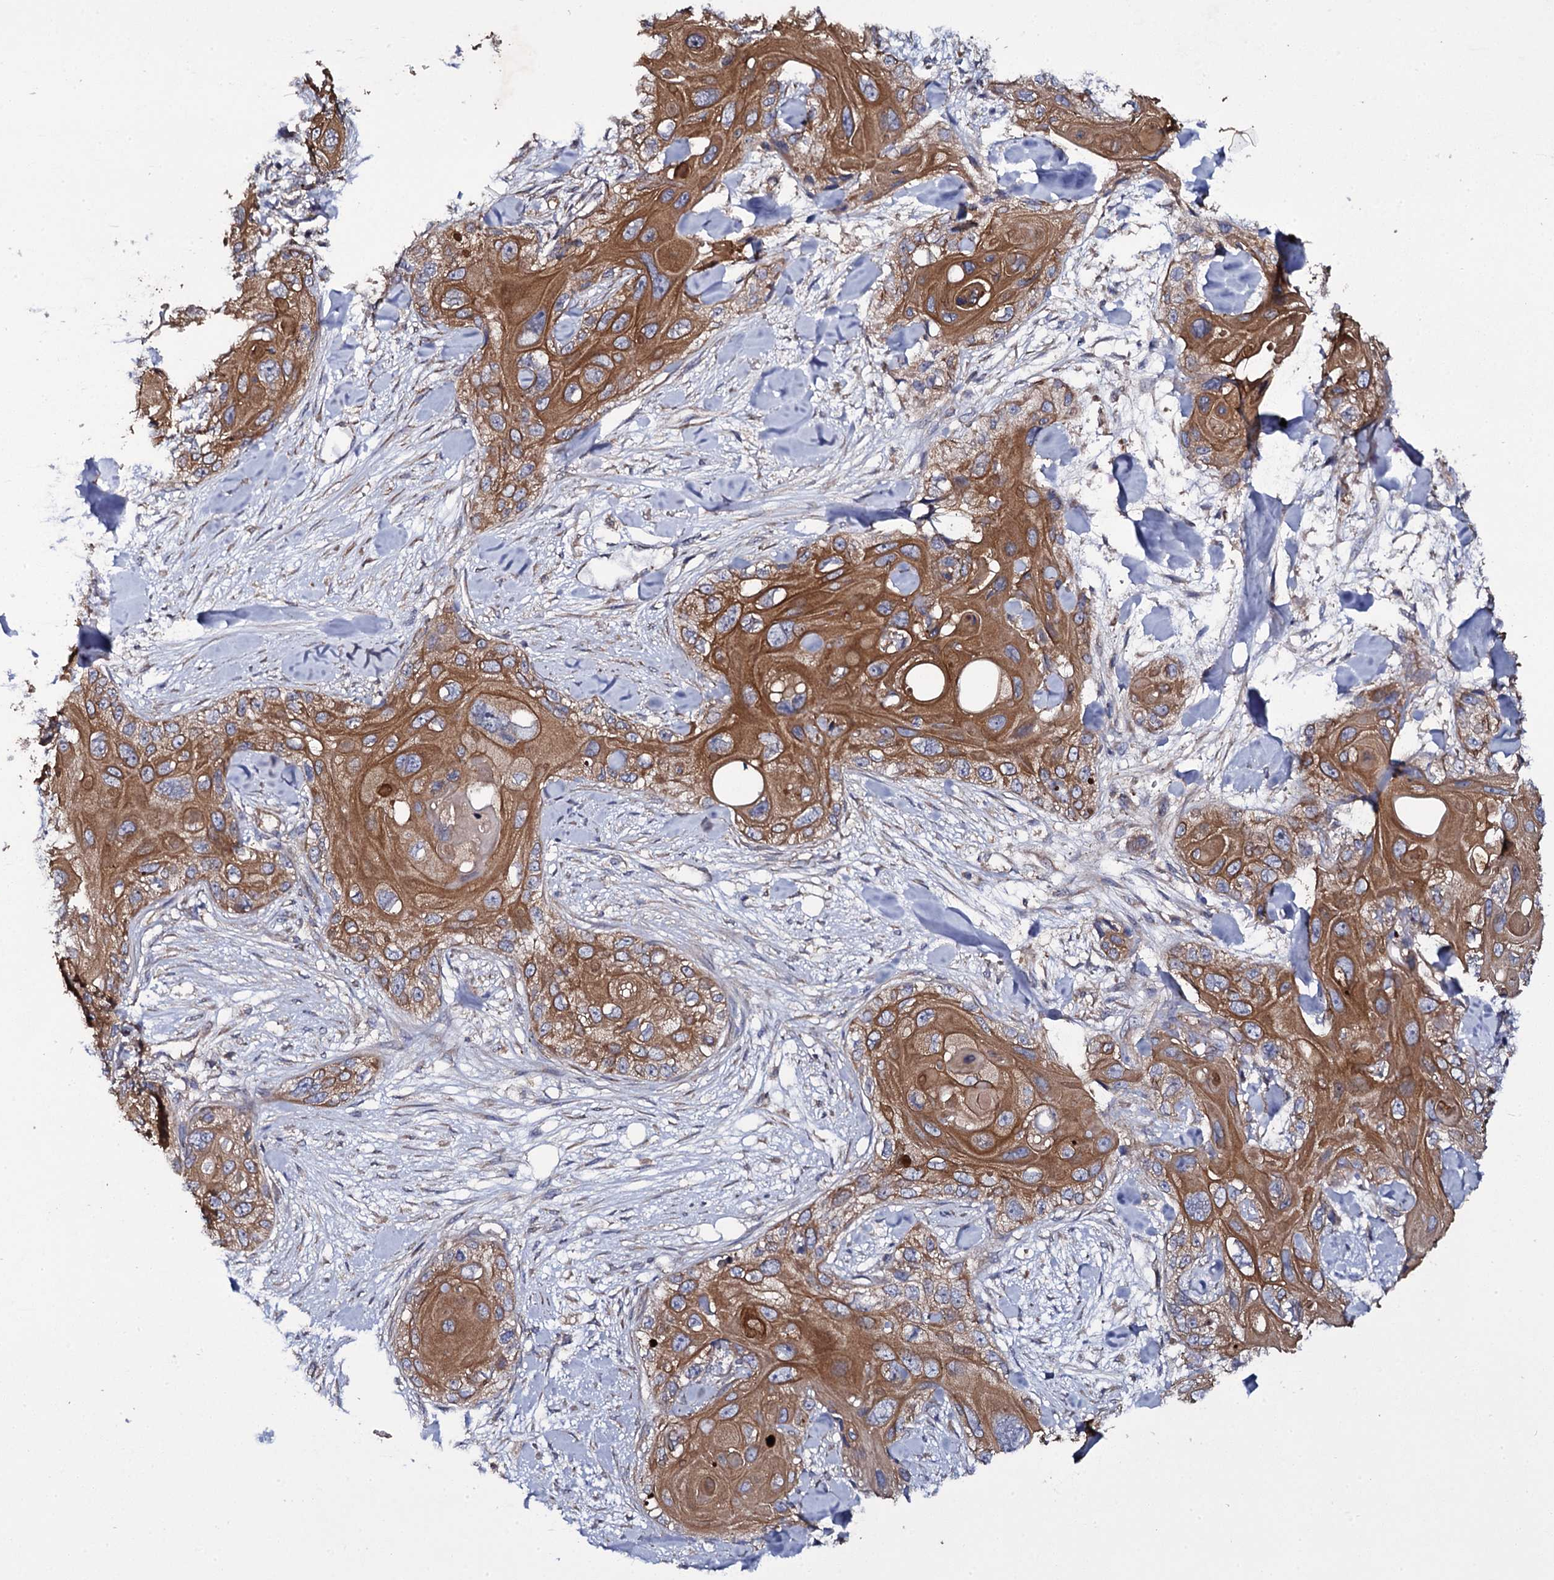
{"staining": {"intensity": "moderate", "quantity": ">75%", "location": "cytoplasmic/membranous"}, "tissue": "skin cancer", "cell_type": "Tumor cells", "image_type": "cancer", "snomed": [{"axis": "morphology", "description": "Normal tissue, NOS"}, {"axis": "morphology", "description": "Squamous cell carcinoma, NOS"}, {"axis": "topography", "description": "Skin"}], "caption": "Moderate cytoplasmic/membranous expression for a protein is present in about >75% of tumor cells of skin cancer (squamous cell carcinoma) using immunohistochemistry (IHC).", "gene": "TTC23", "patient": {"sex": "male", "age": 72}}